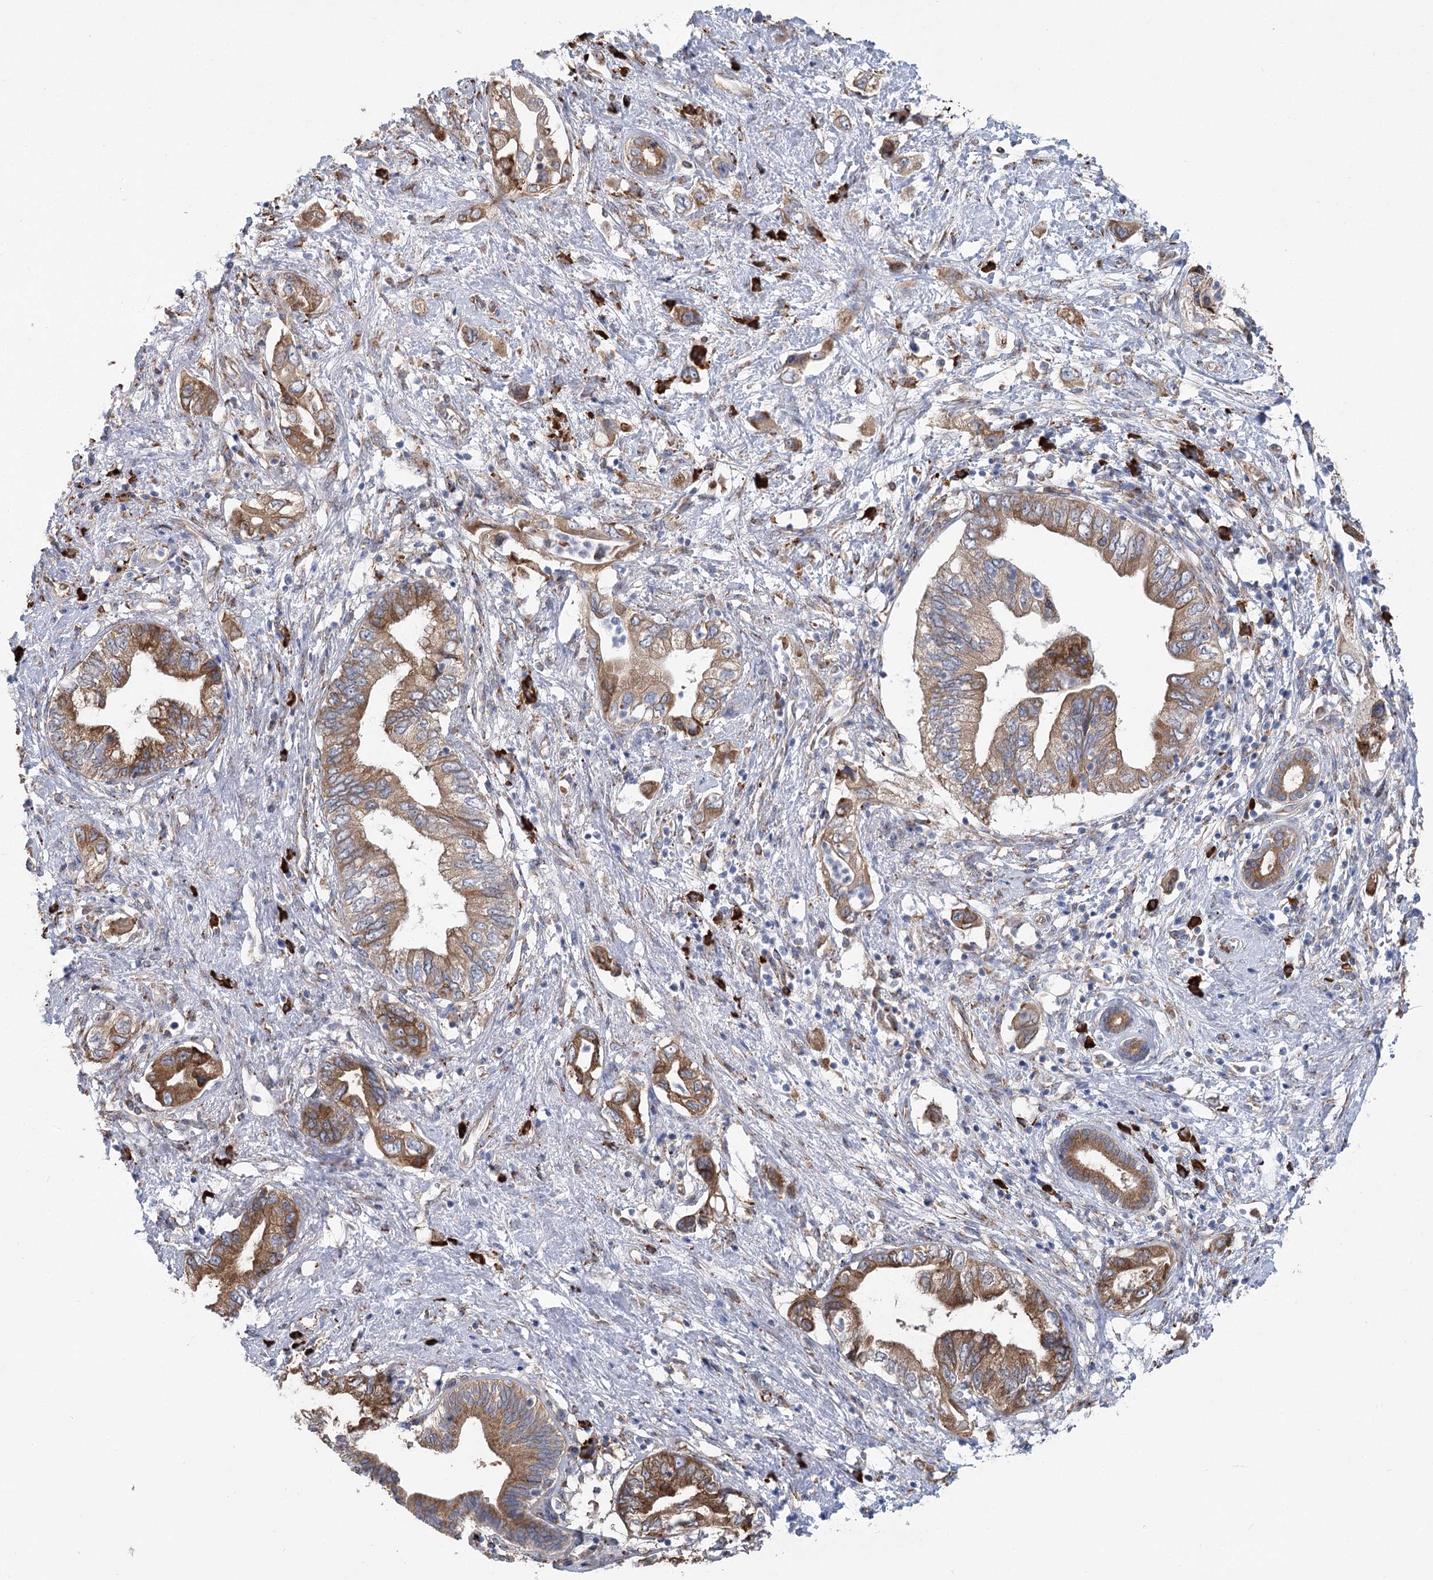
{"staining": {"intensity": "moderate", "quantity": ">75%", "location": "cytoplasmic/membranous"}, "tissue": "pancreatic cancer", "cell_type": "Tumor cells", "image_type": "cancer", "snomed": [{"axis": "morphology", "description": "Adenocarcinoma, NOS"}, {"axis": "topography", "description": "Pancreas"}], "caption": "IHC of pancreatic cancer (adenocarcinoma) exhibits medium levels of moderate cytoplasmic/membranous positivity in approximately >75% of tumor cells. (DAB = brown stain, brightfield microscopy at high magnification).", "gene": "METTL24", "patient": {"sex": "female", "age": 73}}